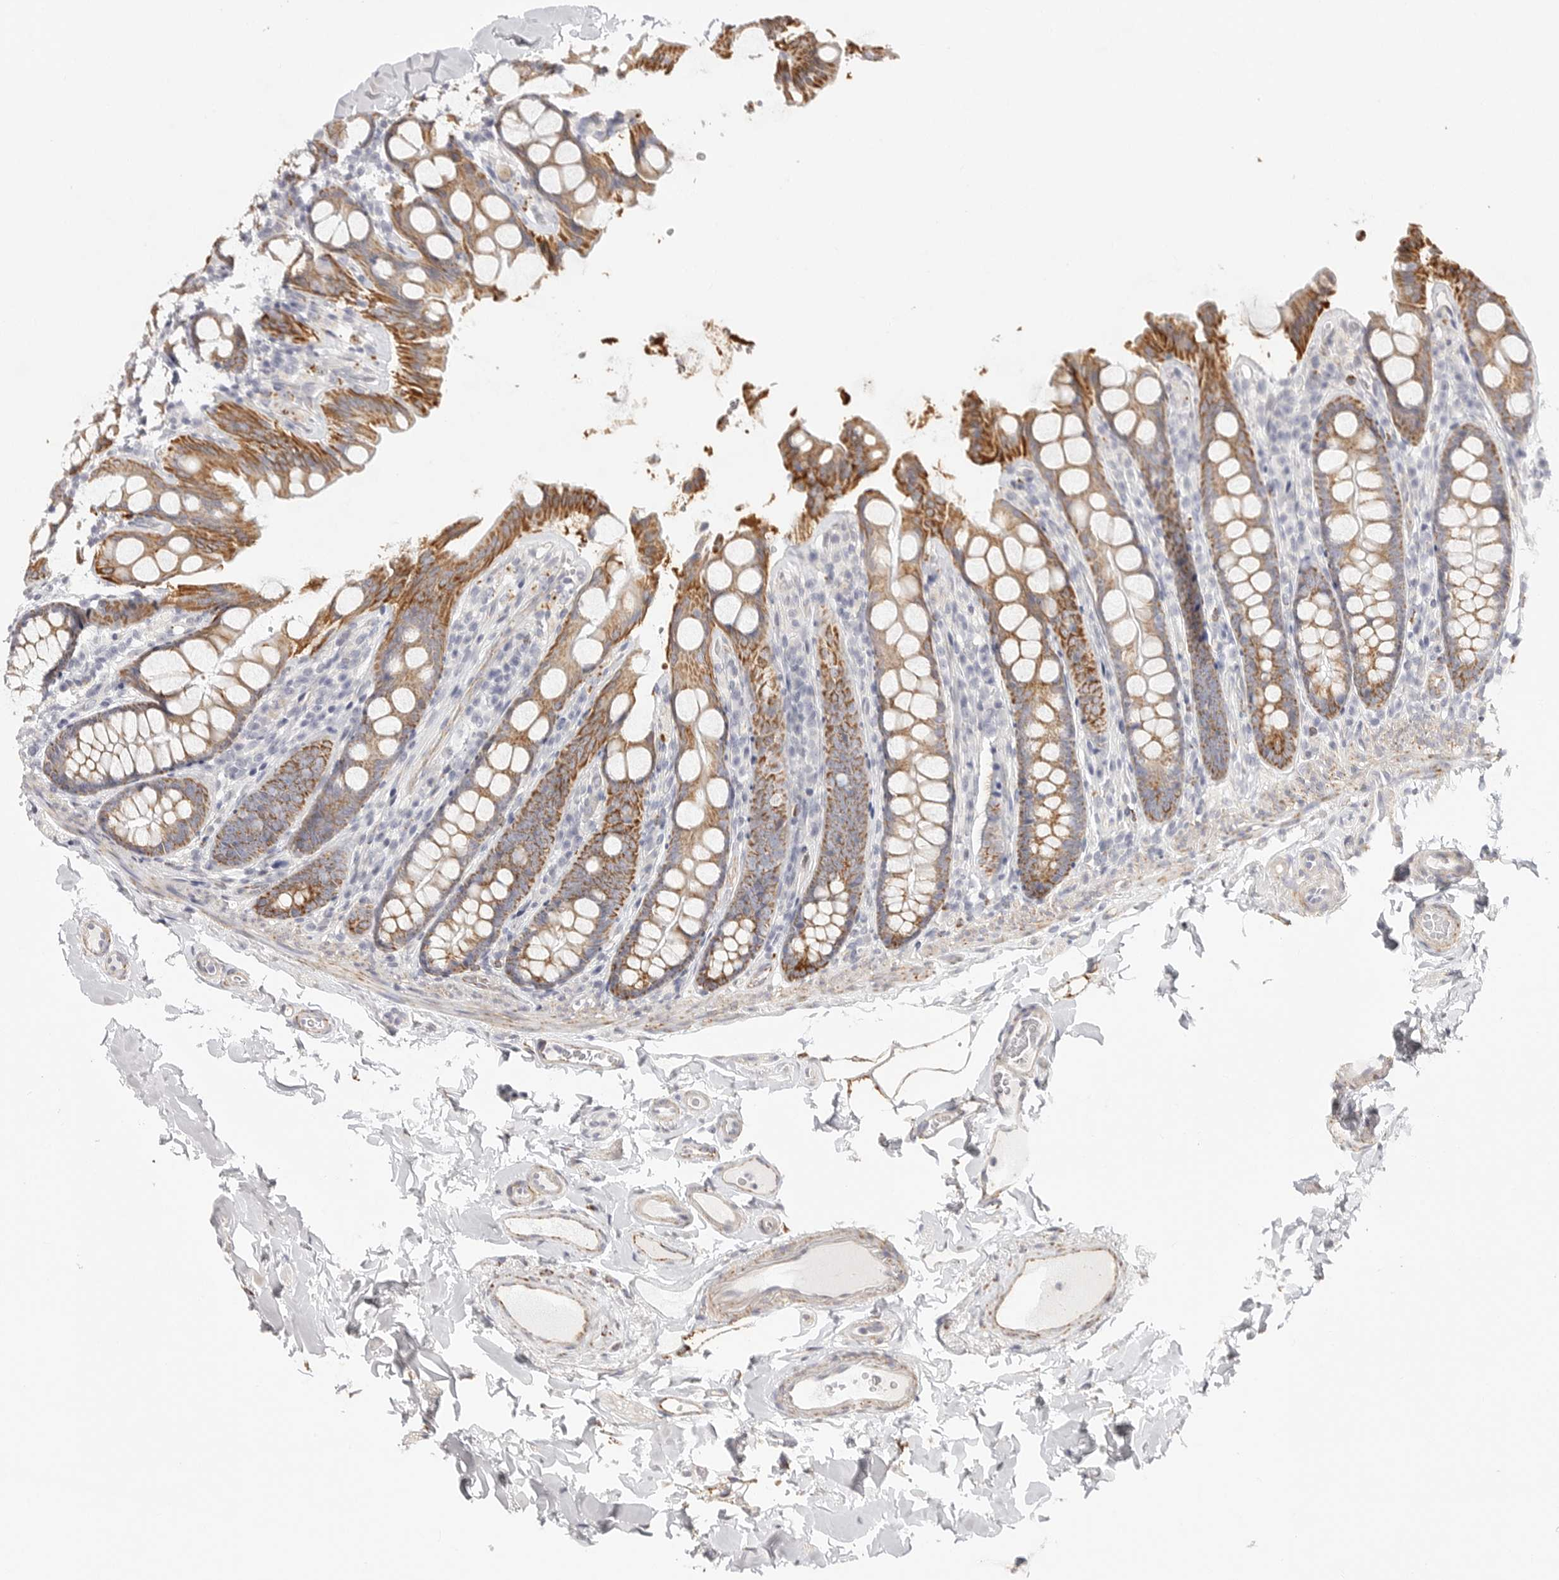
{"staining": {"intensity": "negative", "quantity": "none", "location": "none"}, "tissue": "colon", "cell_type": "Endothelial cells", "image_type": "normal", "snomed": [{"axis": "morphology", "description": "Normal tissue, NOS"}, {"axis": "topography", "description": "Colon"}, {"axis": "topography", "description": "Peripheral nerve tissue"}], "caption": "This is an IHC micrograph of benign human colon. There is no expression in endothelial cells.", "gene": "ELP3", "patient": {"sex": "female", "age": 61}}